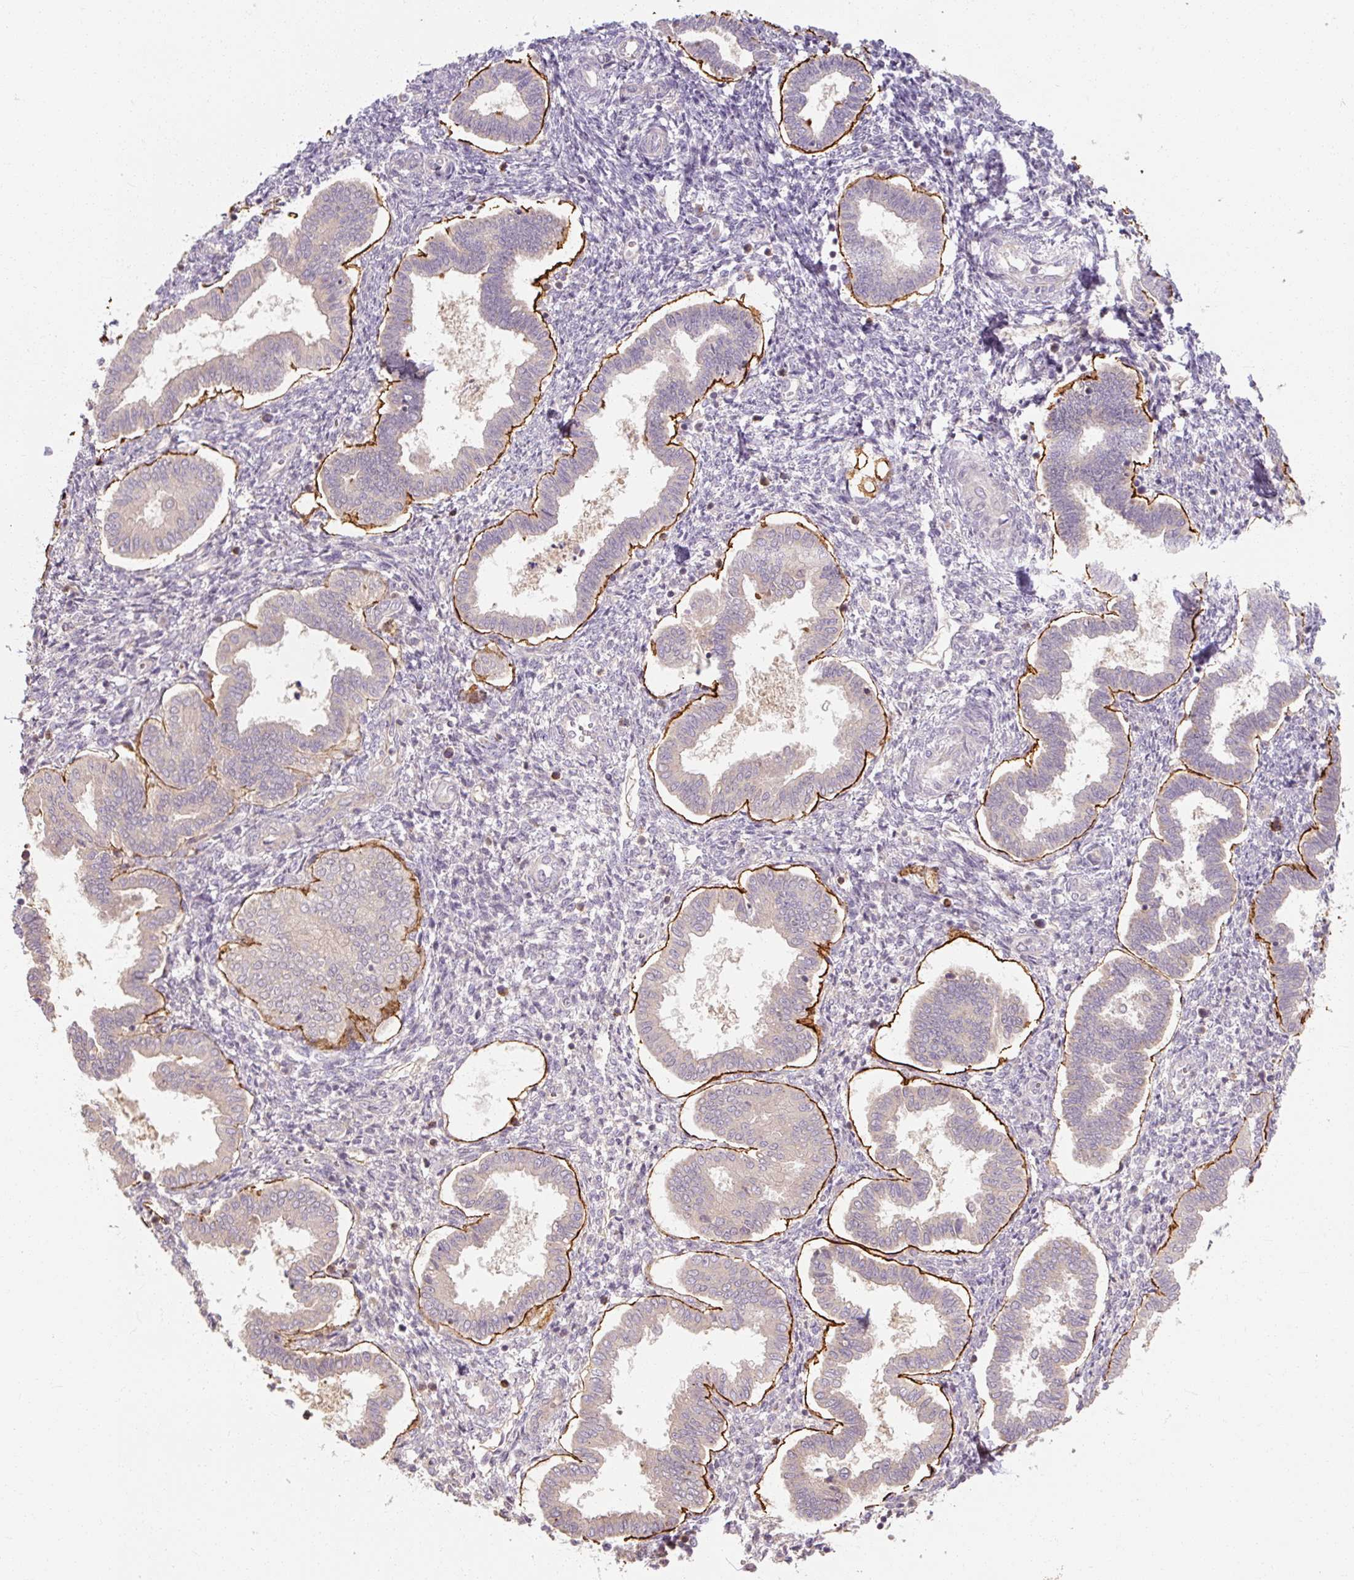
{"staining": {"intensity": "weak", "quantity": "25%-75%", "location": "cytoplasmic/membranous"}, "tissue": "endometrium", "cell_type": "Cells in endometrial stroma", "image_type": "normal", "snomed": [{"axis": "morphology", "description": "Normal tissue, NOS"}, {"axis": "topography", "description": "Endometrium"}], "caption": "Cells in endometrial stroma exhibit low levels of weak cytoplasmic/membranous expression in approximately 25%-75% of cells in unremarkable human endometrium. The protein of interest is shown in brown color, while the nuclei are stained blue.", "gene": "RB1CC1", "patient": {"sex": "female", "age": 24}}